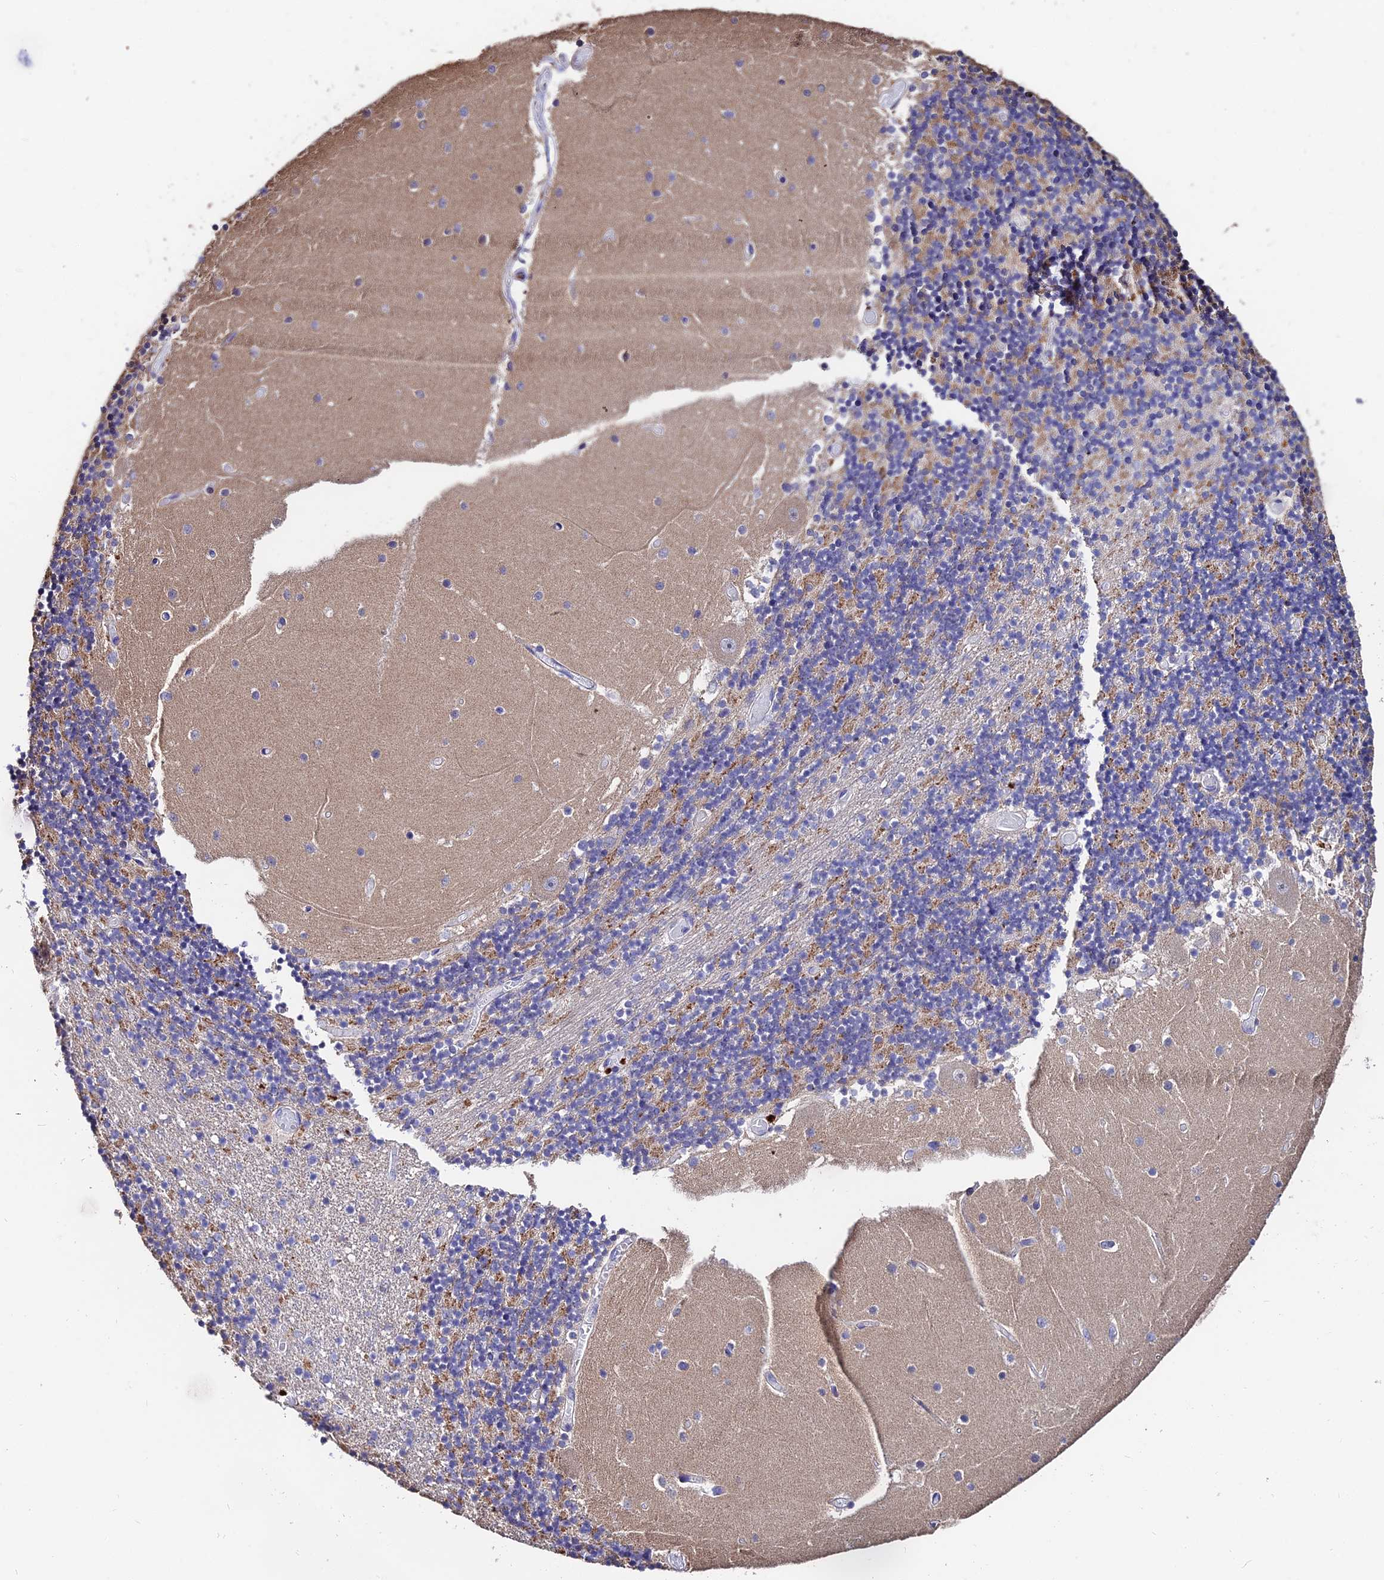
{"staining": {"intensity": "moderate", "quantity": "<25%", "location": "cytoplasmic/membranous"}, "tissue": "cerebellum", "cell_type": "Cells in granular layer", "image_type": "normal", "snomed": [{"axis": "morphology", "description": "Normal tissue, NOS"}, {"axis": "topography", "description": "Cerebellum"}], "caption": "This histopathology image shows IHC staining of normal human cerebellum, with low moderate cytoplasmic/membranous positivity in about <25% of cells in granular layer.", "gene": "ACTR5", "patient": {"sex": "female", "age": 28}}